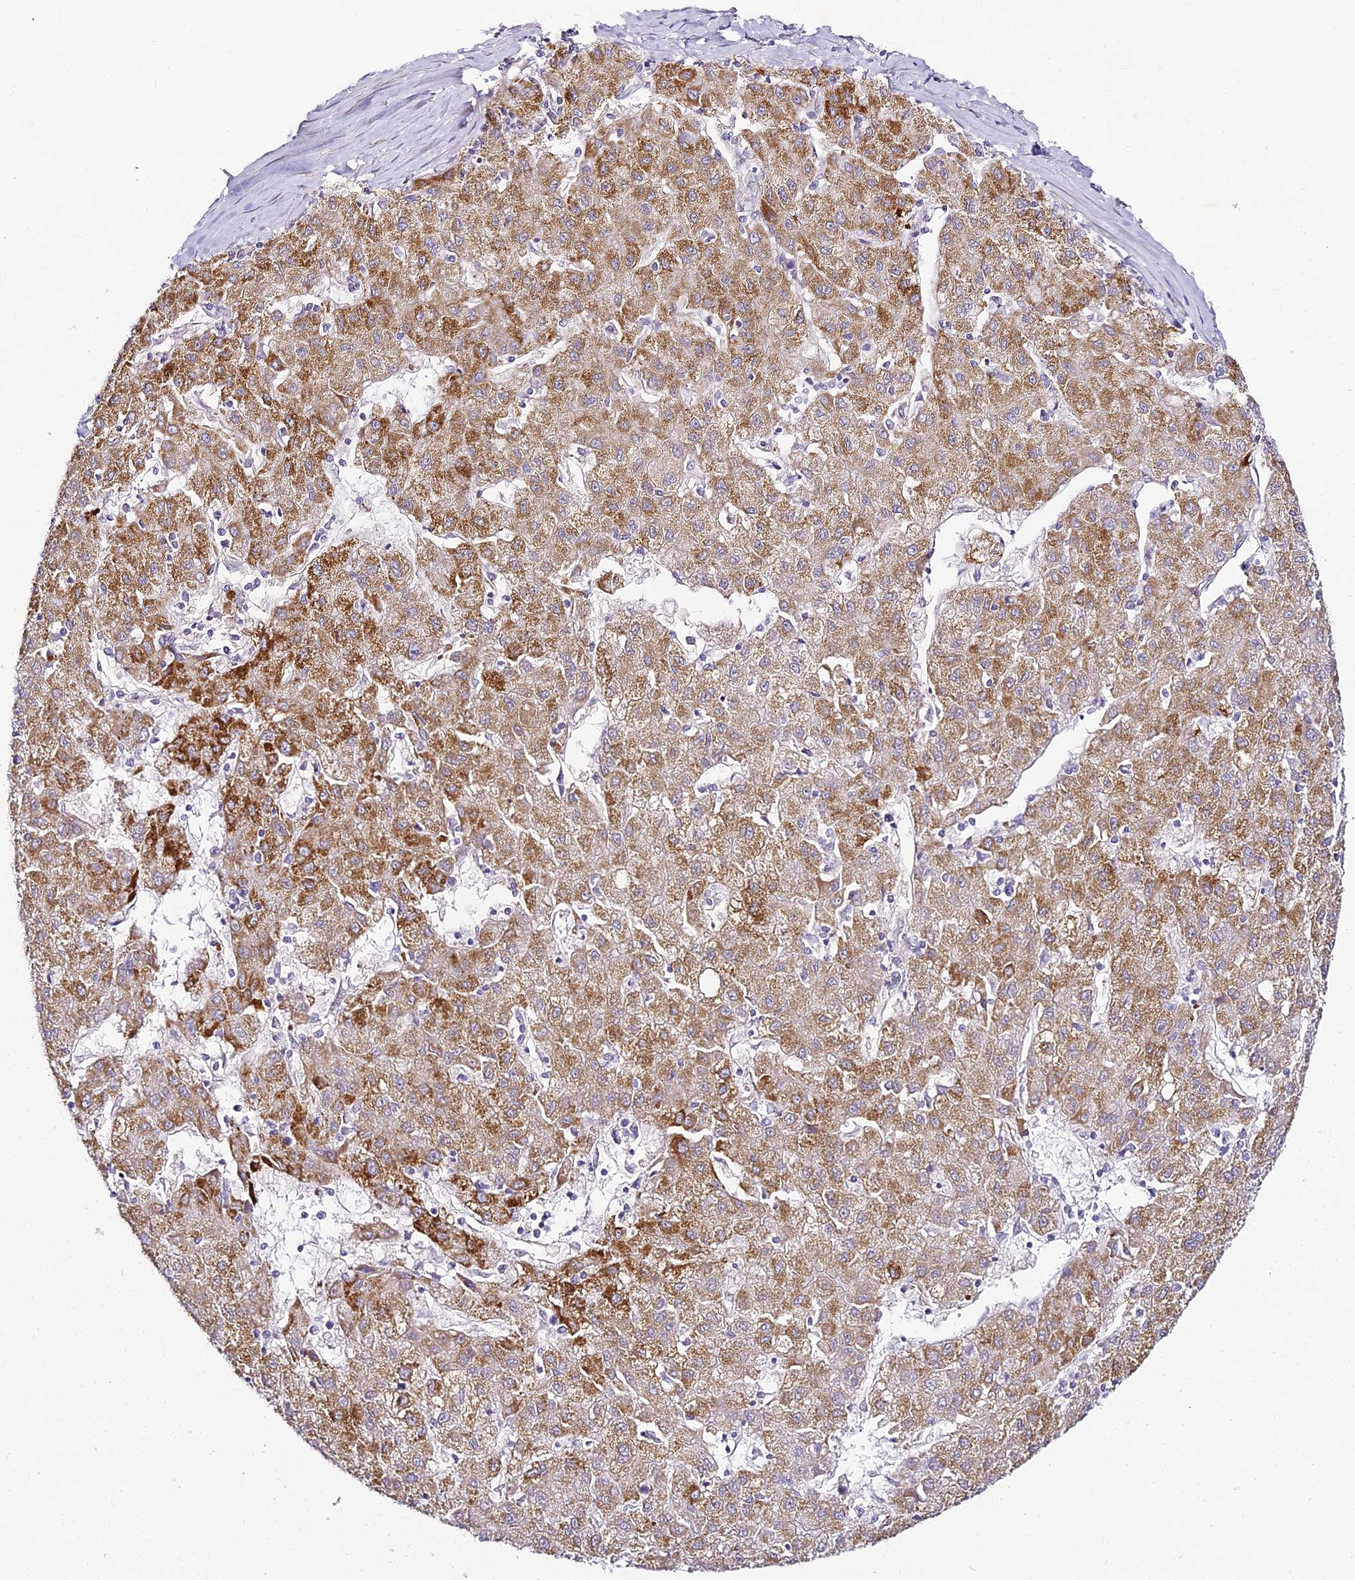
{"staining": {"intensity": "moderate", "quantity": ">75%", "location": "cytoplasmic/membranous"}, "tissue": "liver cancer", "cell_type": "Tumor cells", "image_type": "cancer", "snomed": [{"axis": "morphology", "description": "Carcinoma, Hepatocellular, NOS"}, {"axis": "topography", "description": "Liver"}], "caption": "Protein positivity by immunohistochemistry (IHC) shows moderate cytoplasmic/membranous positivity in about >75% of tumor cells in liver cancer.", "gene": "ALPG", "patient": {"sex": "male", "age": 72}}